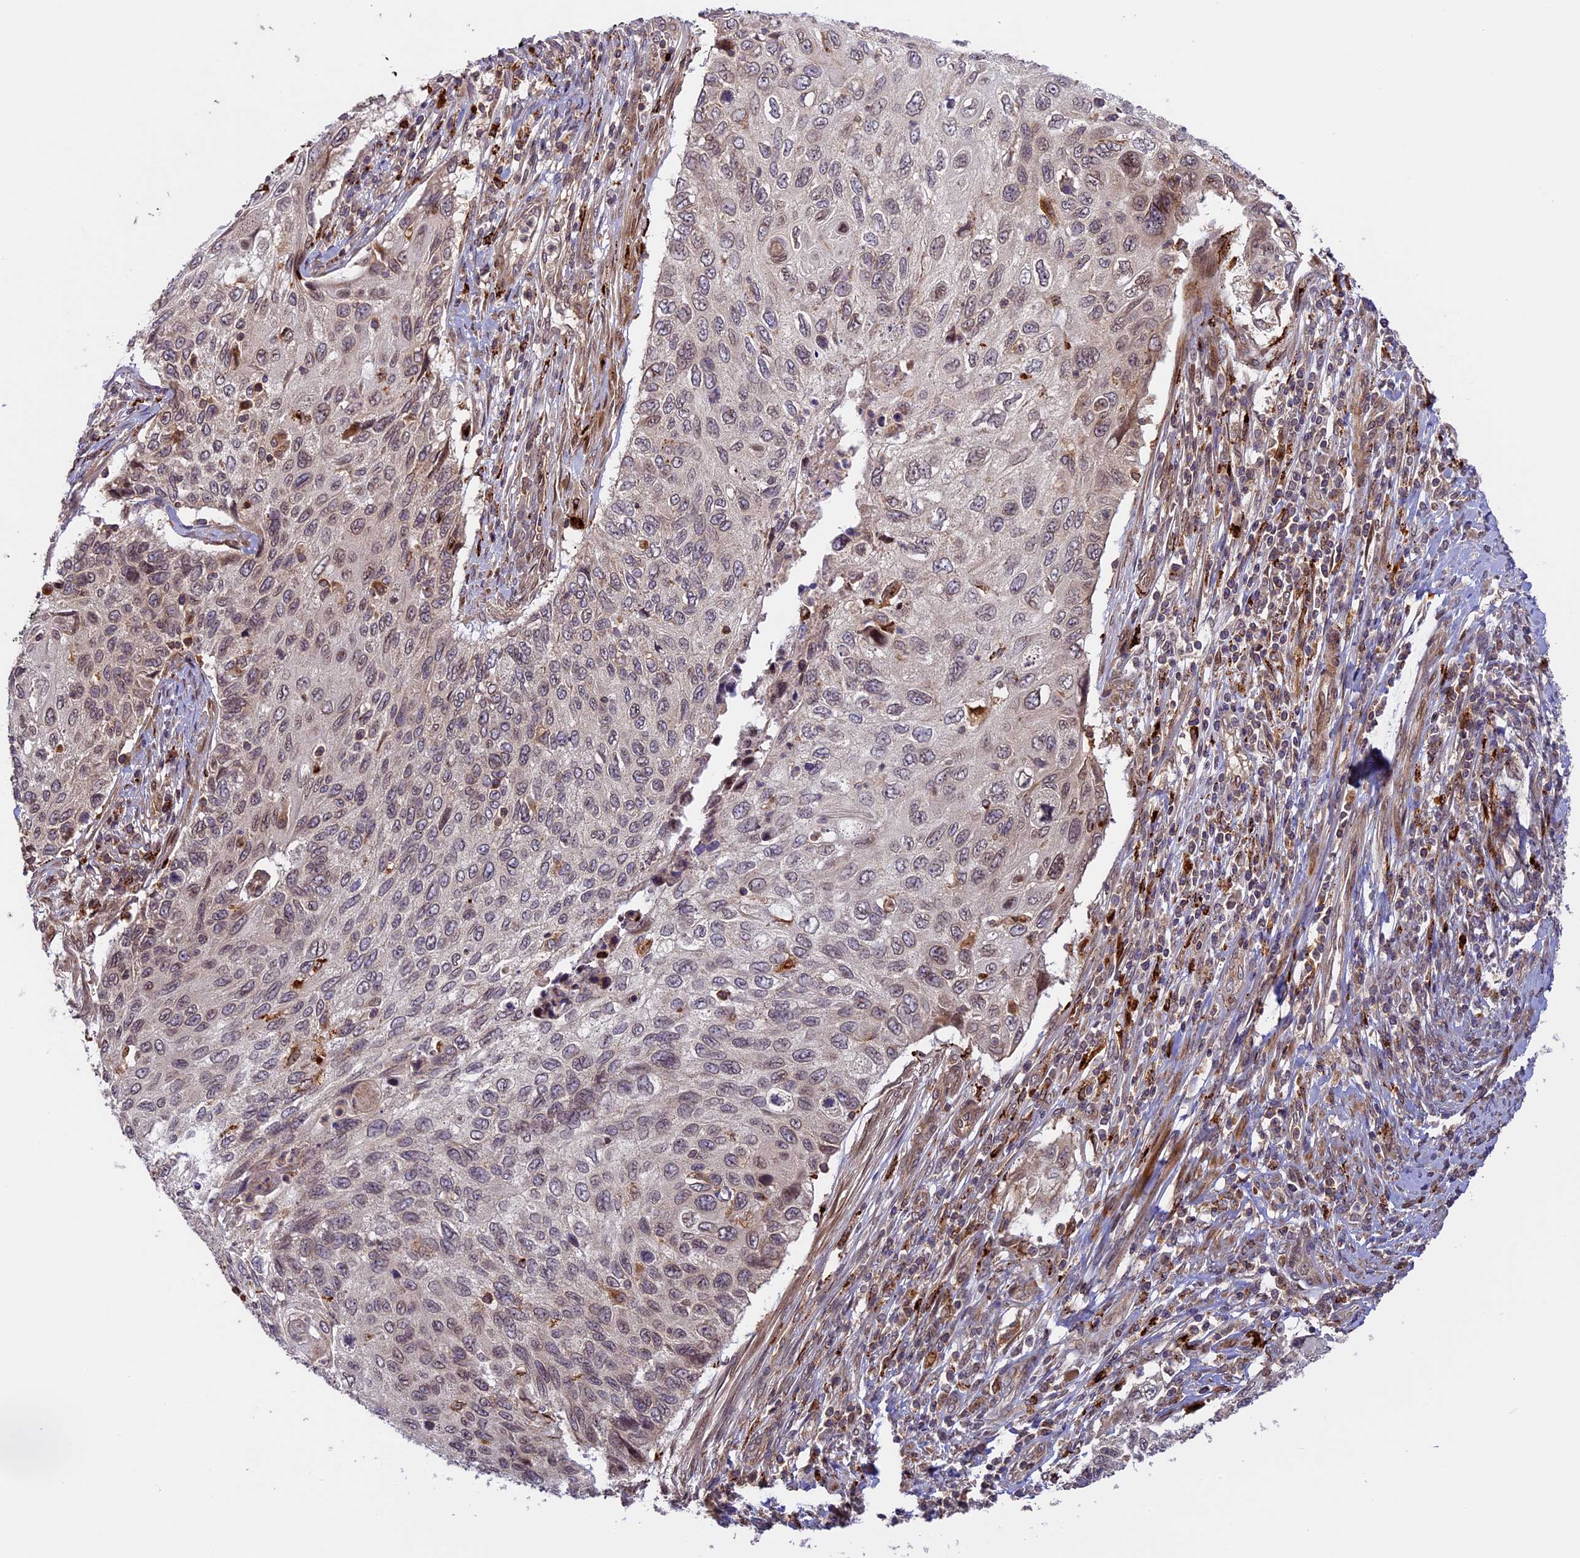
{"staining": {"intensity": "weak", "quantity": "25%-75%", "location": "cytoplasmic/membranous,nuclear"}, "tissue": "cervical cancer", "cell_type": "Tumor cells", "image_type": "cancer", "snomed": [{"axis": "morphology", "description": "Squamous cell carcinoma, NOS"}, {"axis": "topography", "description": "Cervix"}], "caption": "Brown immunohistochemical staining in human cervical cancer (squamous cell carcinoma) exhibits weak cytoplasmic/membranous and nuclear positivity in about 25%-75% of tumor cells.", "gene": "DGKH", "patient": {"sex": "female", "age": 70}}